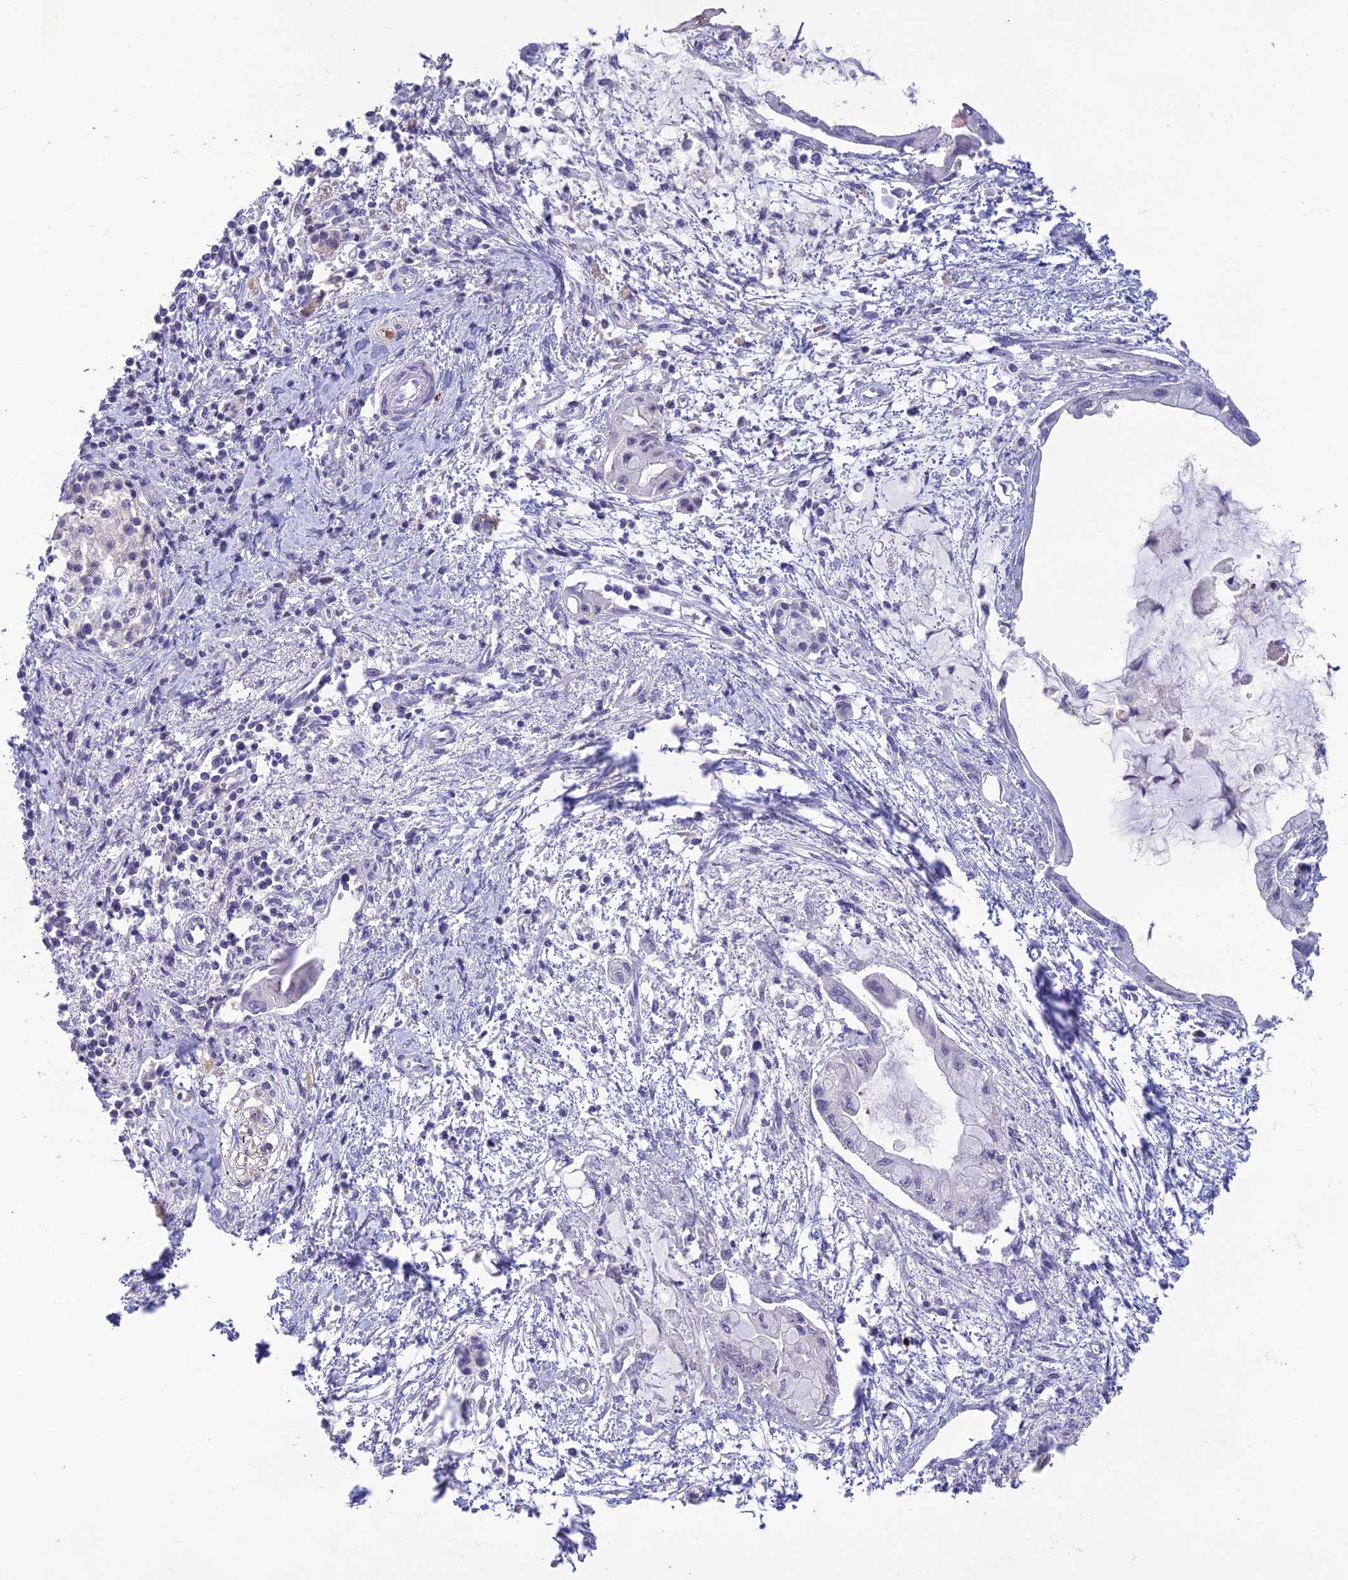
{"staining": {"intensity": "negative", "quantity": "none", "location": "none"}, "tissue": "pancreatic cancer", "cell_type": "Tumor cells", "image_type": "cancer", "snomed": [{"axis": "morphology", "description": "Adenocarcinoma, NOS"}, {"axis": "topography", "description": "Pancreas"}], "caption": "A histopathology image of human pancreatic adenocarcinoma is negative for staining in tumor cells.", "gene": "TMEM134", "patient": {"sex": "male", "age": 48}}